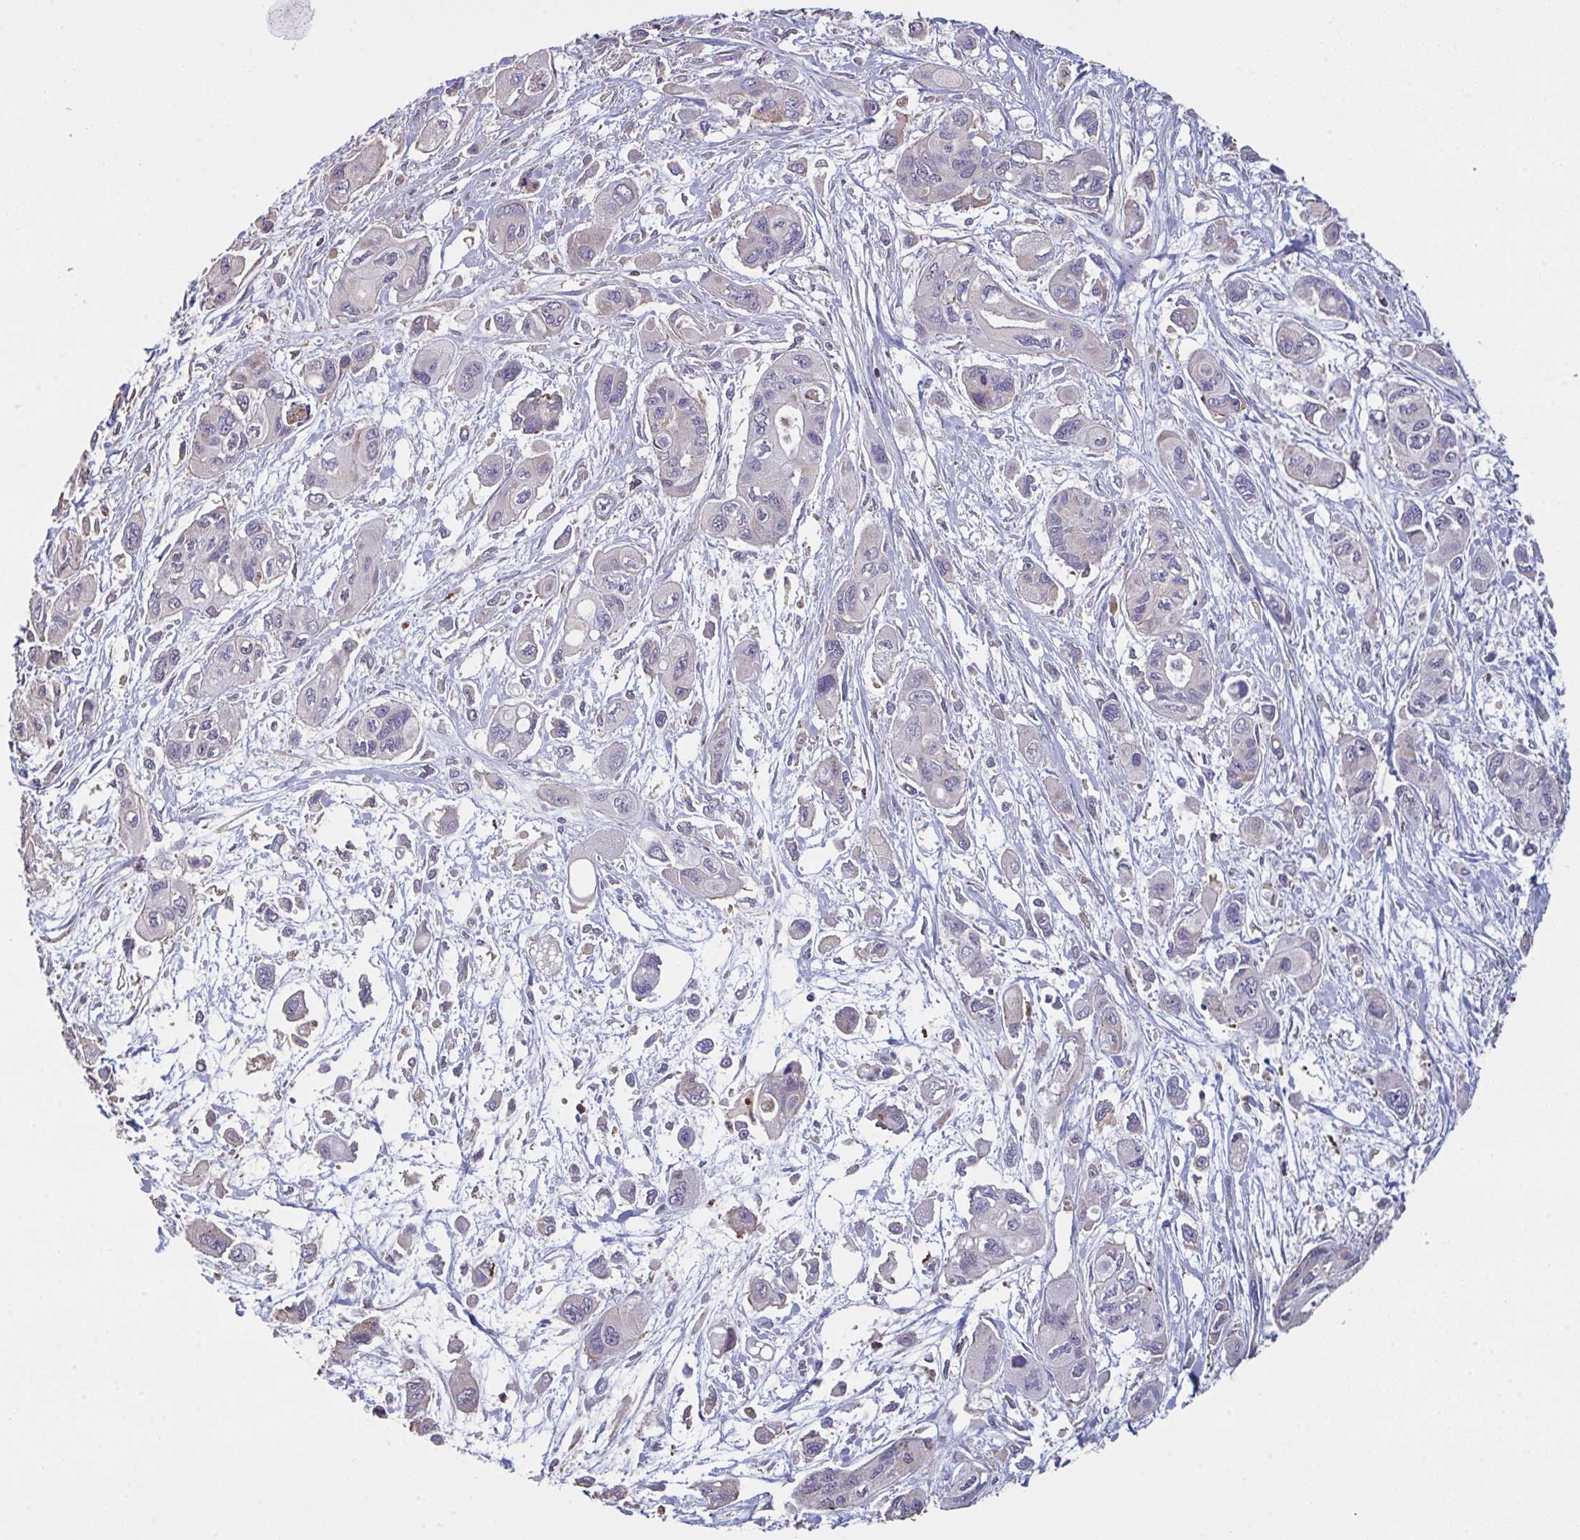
{"staining": {"intensity": "moderate", "quantity": "<25%", "location": "cytoplasmic/membranous"}, "tissue": "pancreatic cancer", "cell_type": "Tumor cells", "image_type": "cancer", "snomed": [{"axis": "morphology", "description": "Adenocarcinoma, NOS"}, {"axis": "topography", "description": "Pancreas"}], "caption": "Moderate cytoplasmic/membranous expression is appreciated in approximately <25% of tumor cells in adenocarcinoma (pancreatic).", "gene": "MICOS10", "patient": {"sex": "female", "age": 47}}